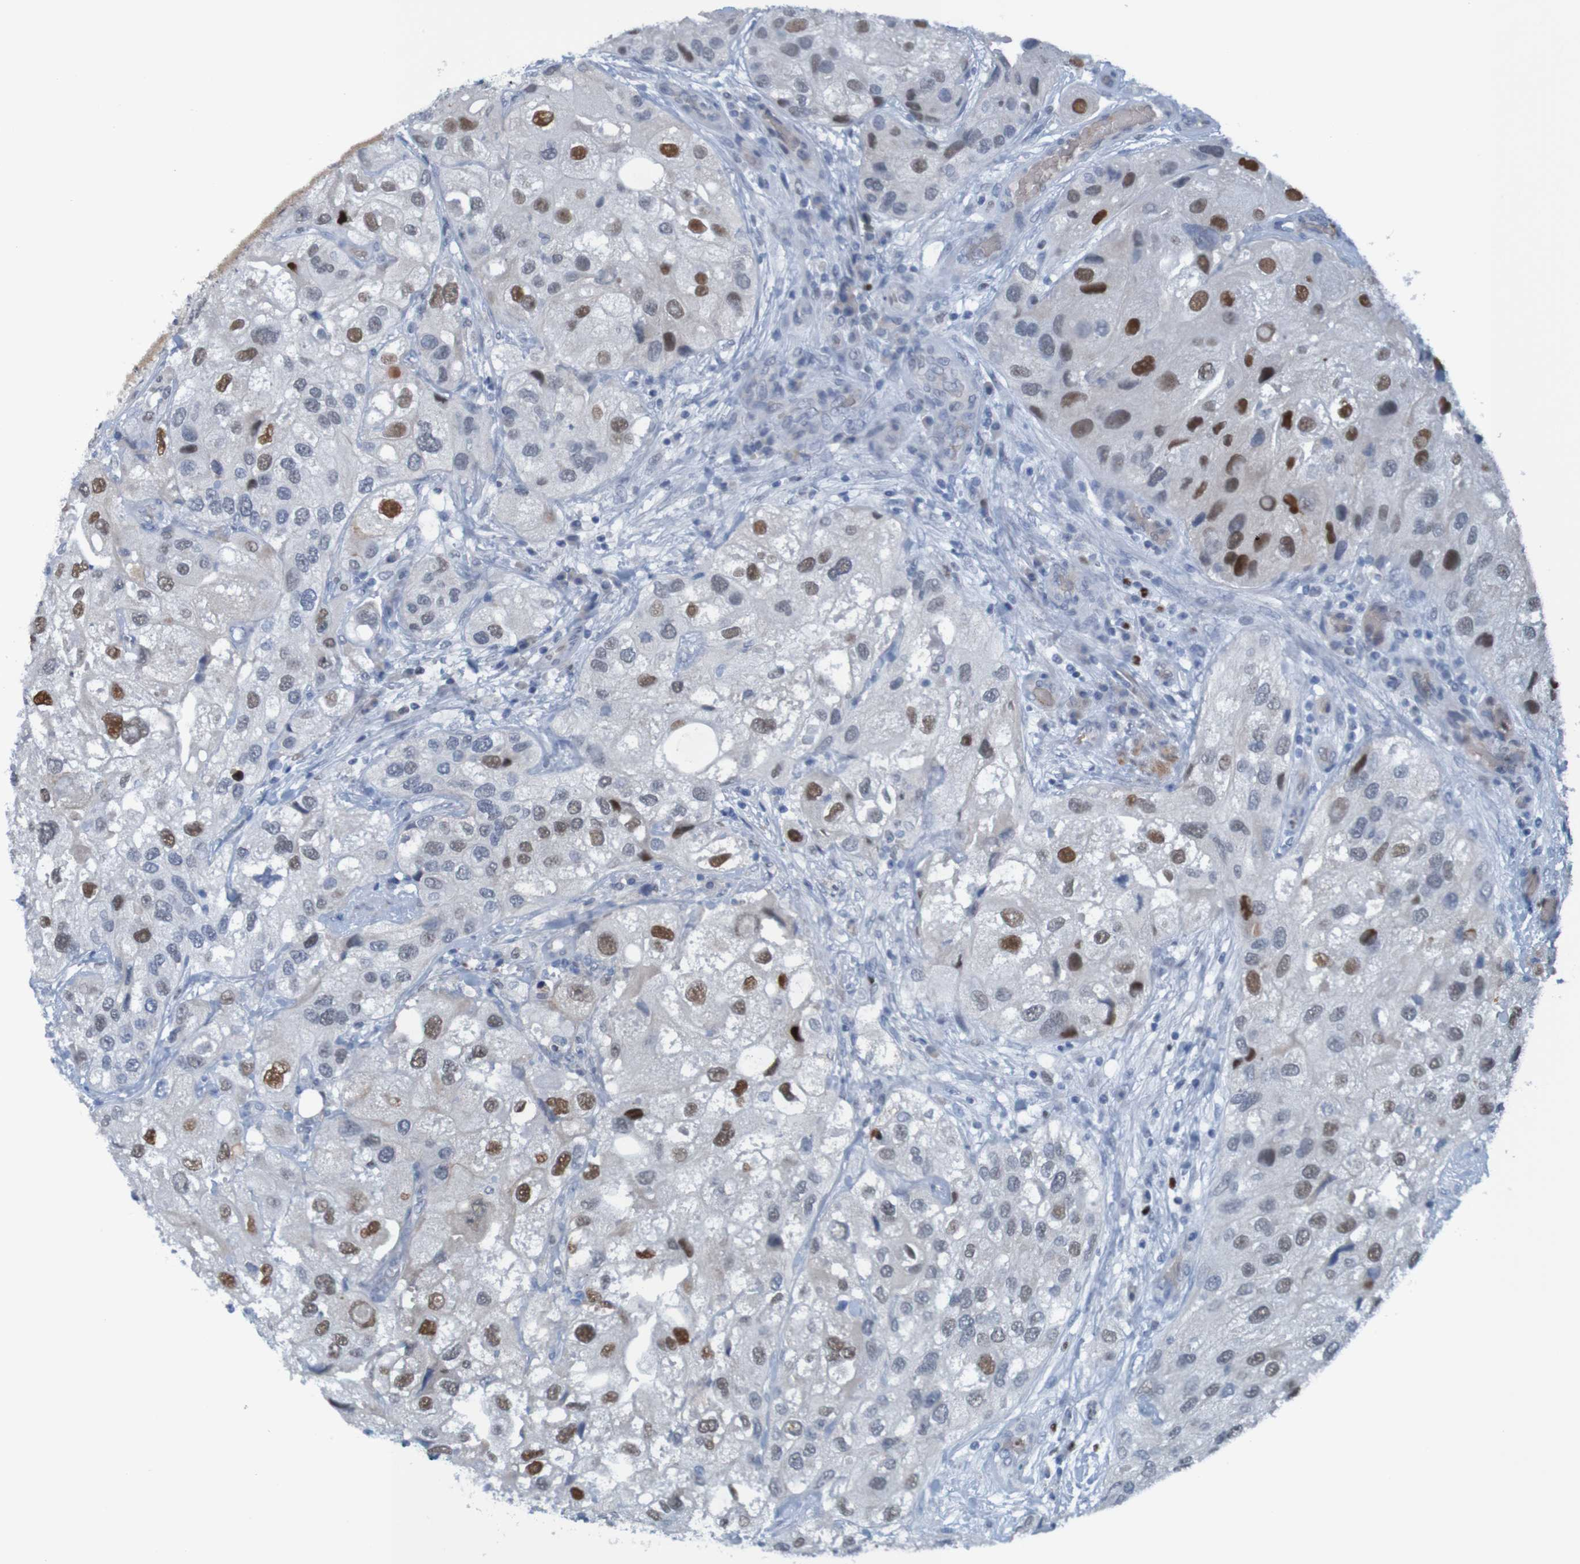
{"staining": {"intensity": "moderate", "quantity": "25%-75%", "location": "nuclear"}, "tissue": "urothelial cancer", "cell_type": "Tumor cells", "image_type": "cancer", "snomed": [{"axis": "morphology", "description": "Urothelial carcinoma, High grade"}, {"axis": "topography", "description": "Urinary bladder"}], "caption": "Urothelial carcinoma (high-grade) stained for a protein (brown) exhibits moderate nuclear positive positivity in approximately 25%-75% of tumor cells.", "gene": "USP36", "patient": {"sex": "female", "age": 64}}